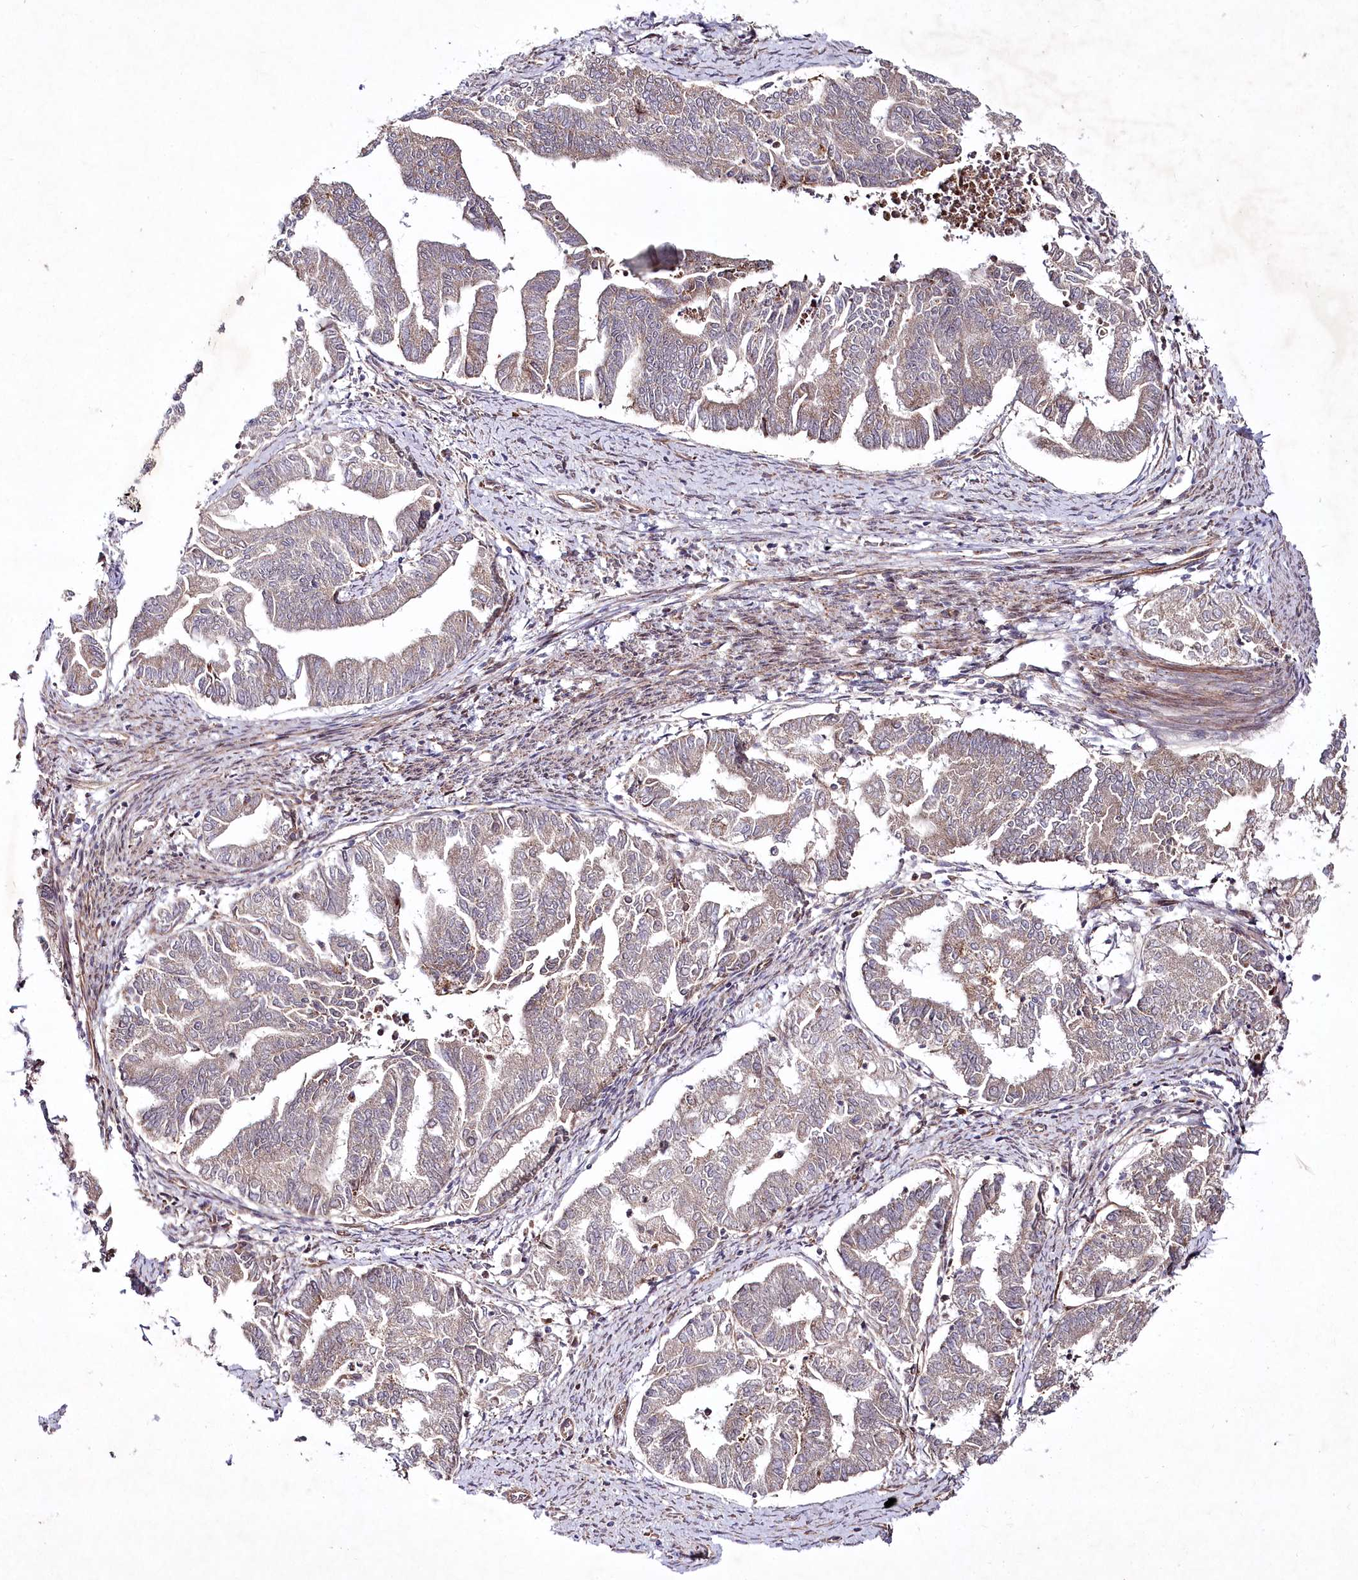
{"staining": {"intensity": "weak", "quantity": "25%-75%", "location": "cytoplasmic/membranous"}, "tissue": "endometrial cancer", "cell_type": "Tumor cells", "image_type": "cancer", "snomed": [{"axis": "morphology", "description": "Adenocarcinoma, NOS"}, {"axis": "topography", "description": "Endometrium"}], "caption": "High-magnification brightfield microscopy of endometrial cancer stained with DAB (3,3'-diaminobenzidine) (brown) and counterstained with hematoxylin (blue). tumor cells exhibit weak cytoplasmic/membranous positivity is appreciated in approximately25%-75% of cells. (Brightfield microscopy of DAB IHC at high magnification).", "gene": "PSTK", "patient": {"sex": "female", "age": 79}}